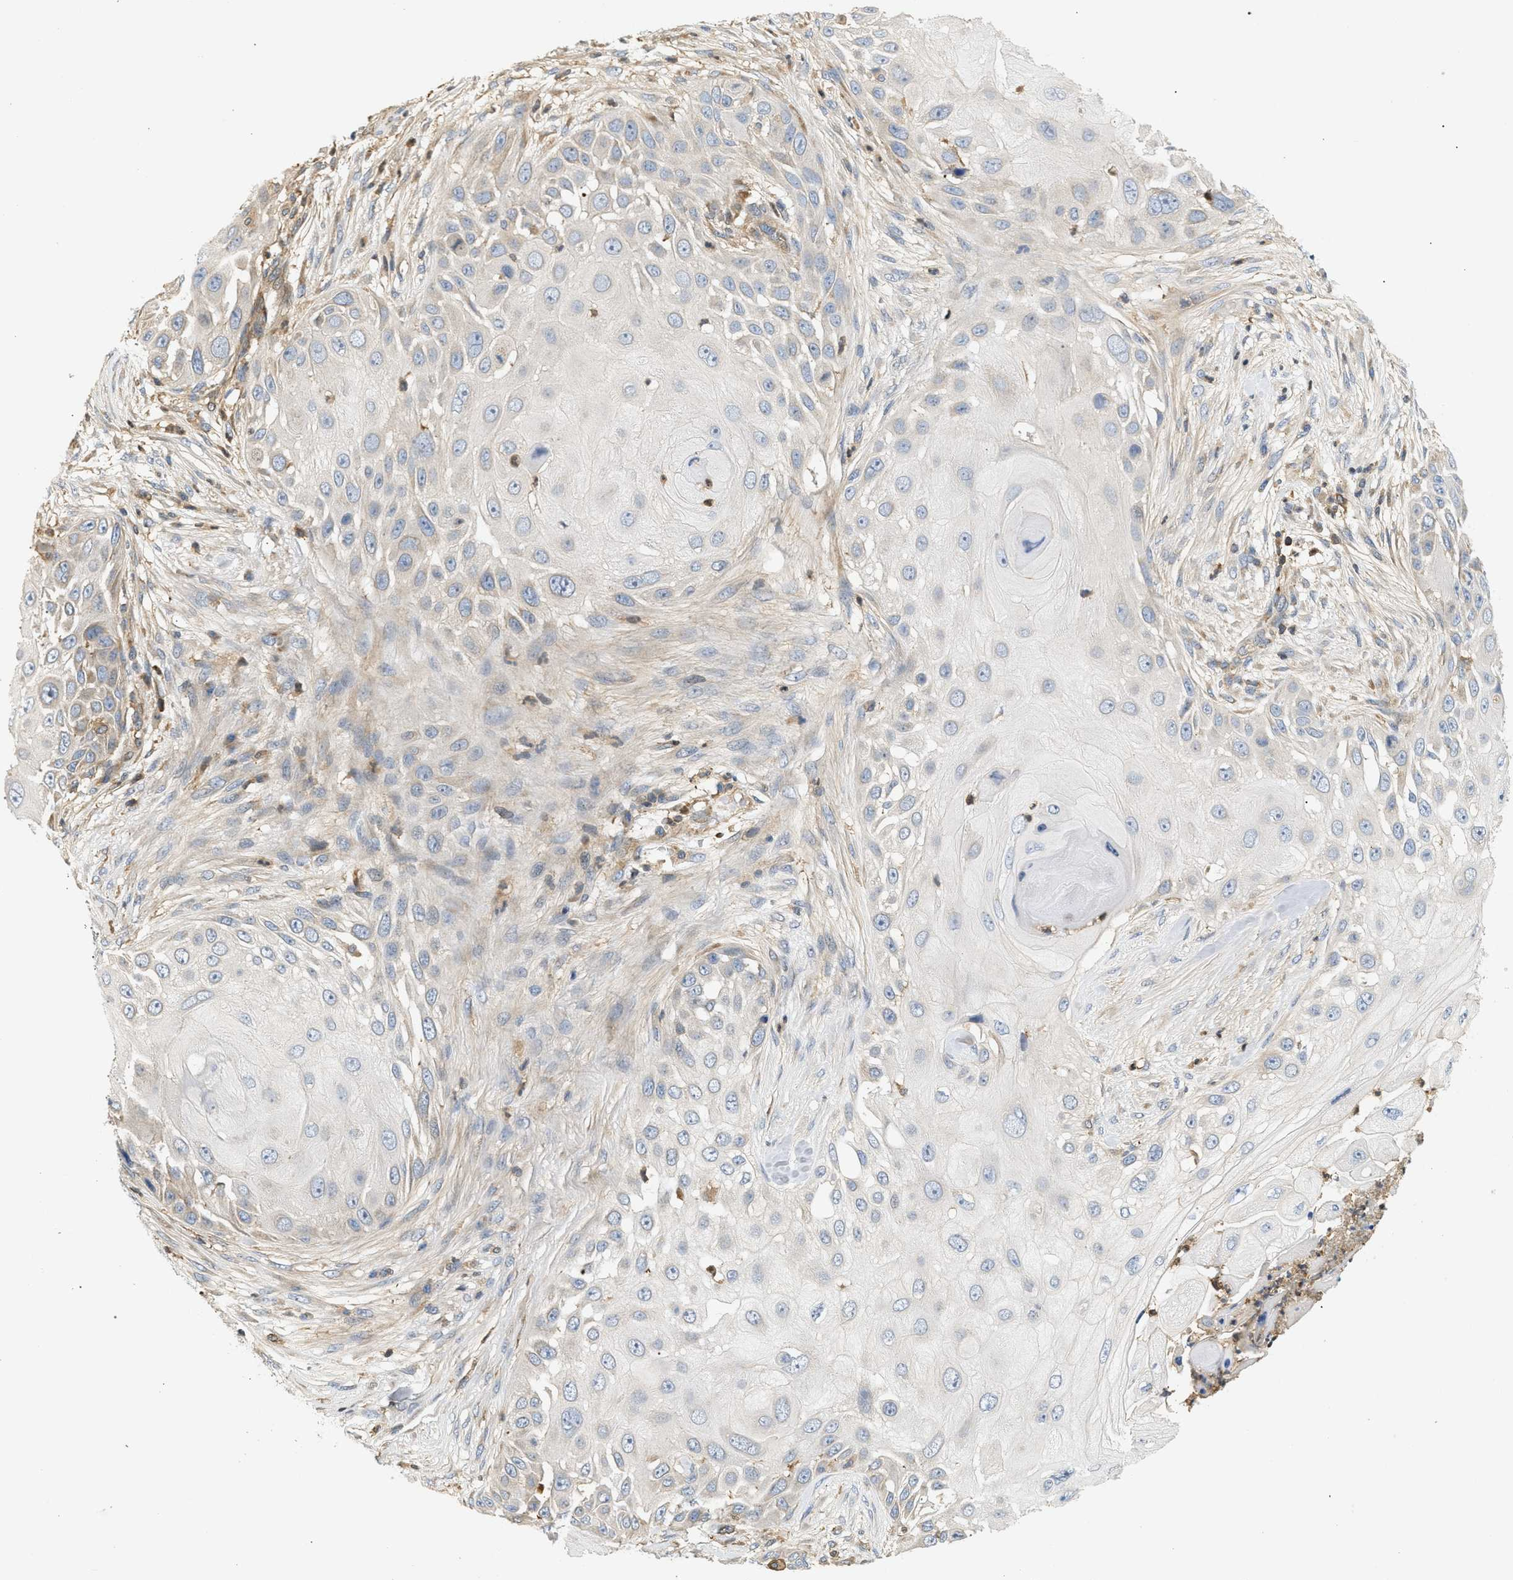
{"staining": {"intensity": "negative", "quantity": "none", "location": "none"}, "tissue": "skin cancer", "cell_type": "Tumor cells", "image_type": "cancer", "snomed": [{"axis": "morphology", "description": "Squamous cell carcinoma, NOS"}, {"axis": "topography", "description": "Skin"}], "caption": "The immunohistochemistry histopathology image has no significant expression in tumor cells of skin cancer (squamous cell carcinoma) tissue.", "gene": "FARS2", "patient": {"sex": "female", "age": 44}}